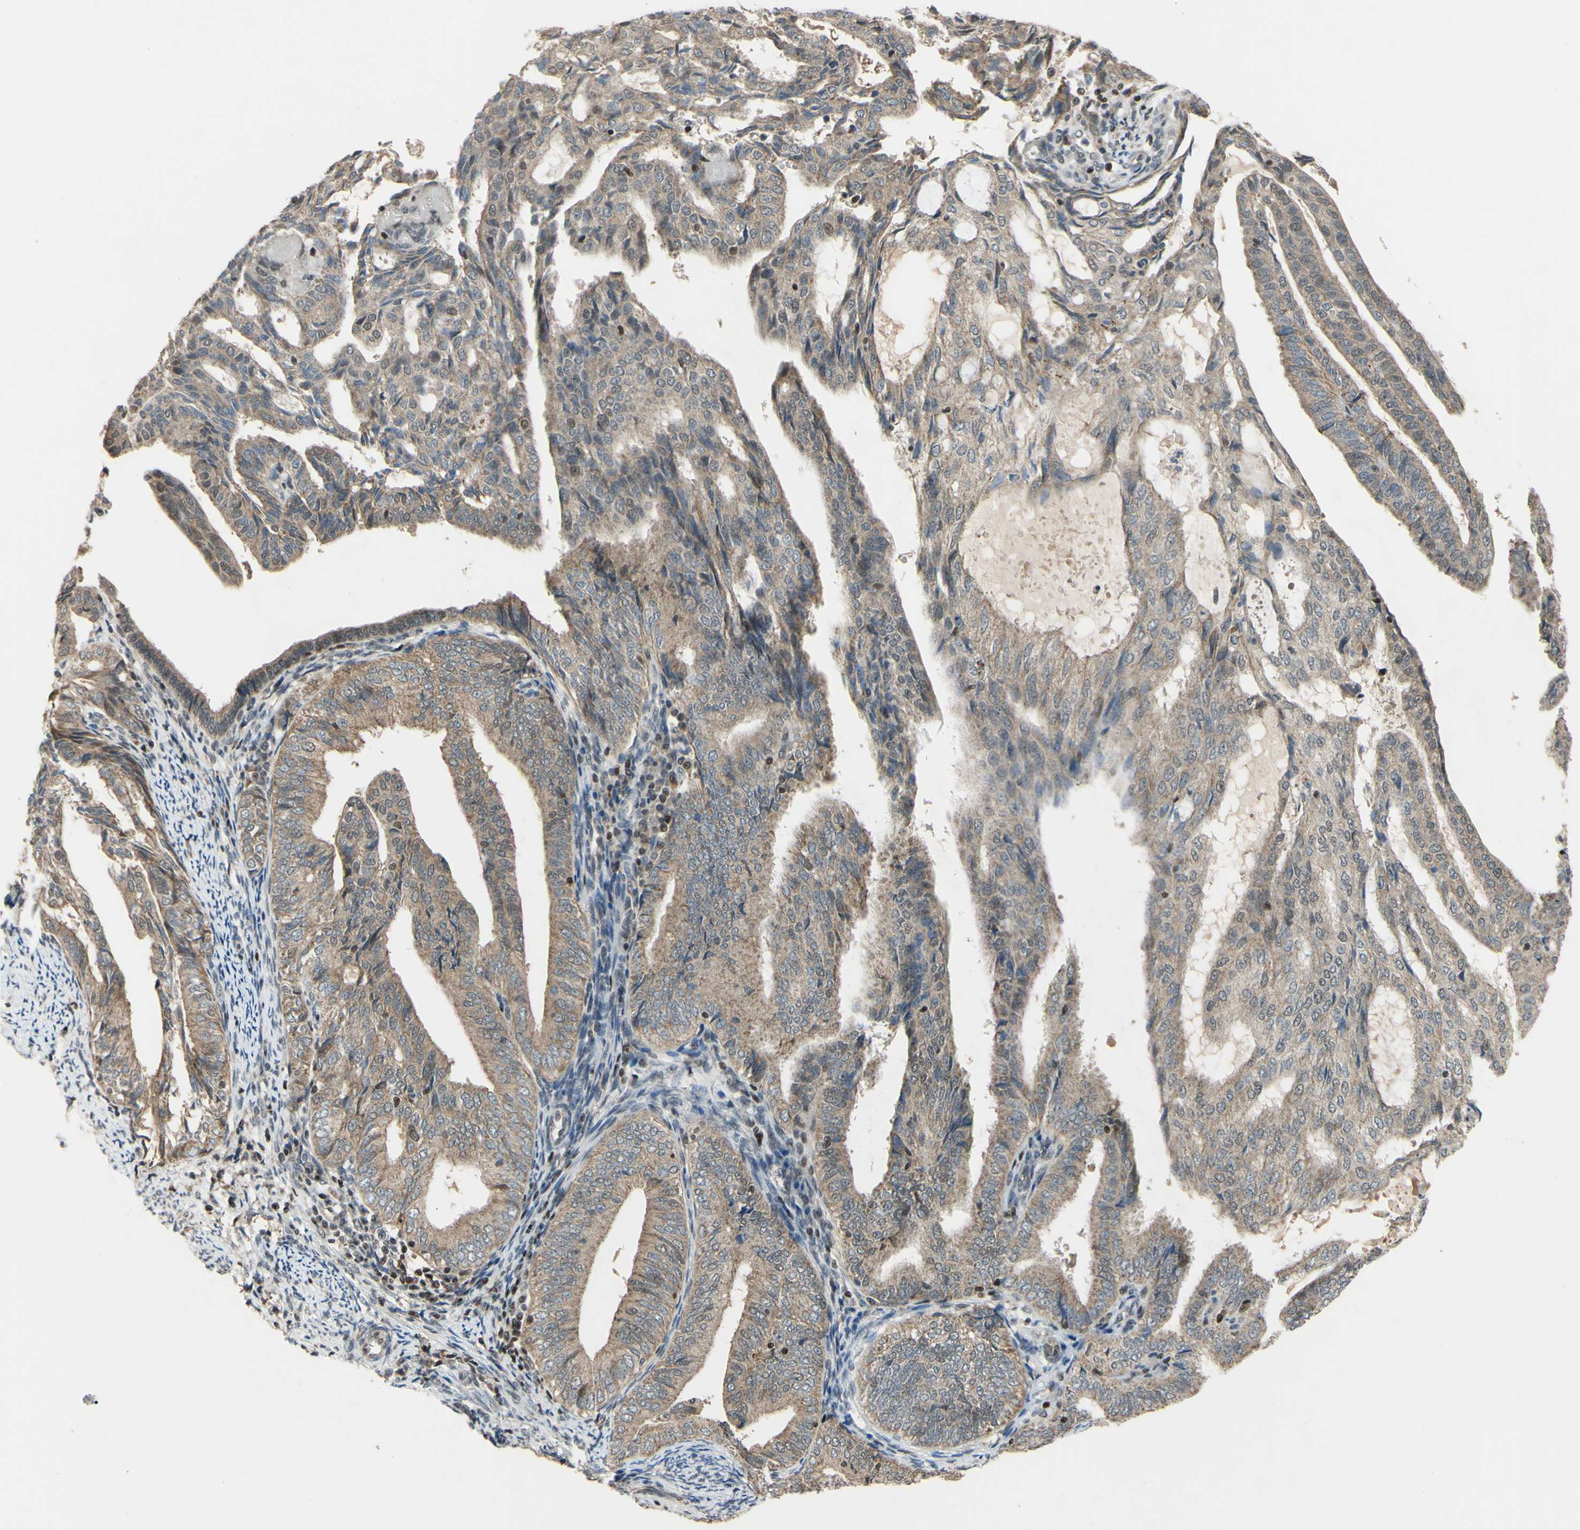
{"staining": {"intensity": "weak", "quantity": ">75%", "location": "cytoplasmic/membranous"}, "tissue": "endometrial cancer", "cell_type": "Tumor cells", "image_type": "cancer", "snomed": [{"axis": "morphology", "description": "Adenocarcinoma, NOS"}, {"axis": "topography", "description": "Endometrium"}], "caption": "This is an image of immunohistochemistry (IHC) staining of endometrial adenocarcinoma, which shows weak staining in the cytoplasmic/membranous of tumor cells.", "gene": "SP4", "patient": {"sex": "female", "age": 58}}